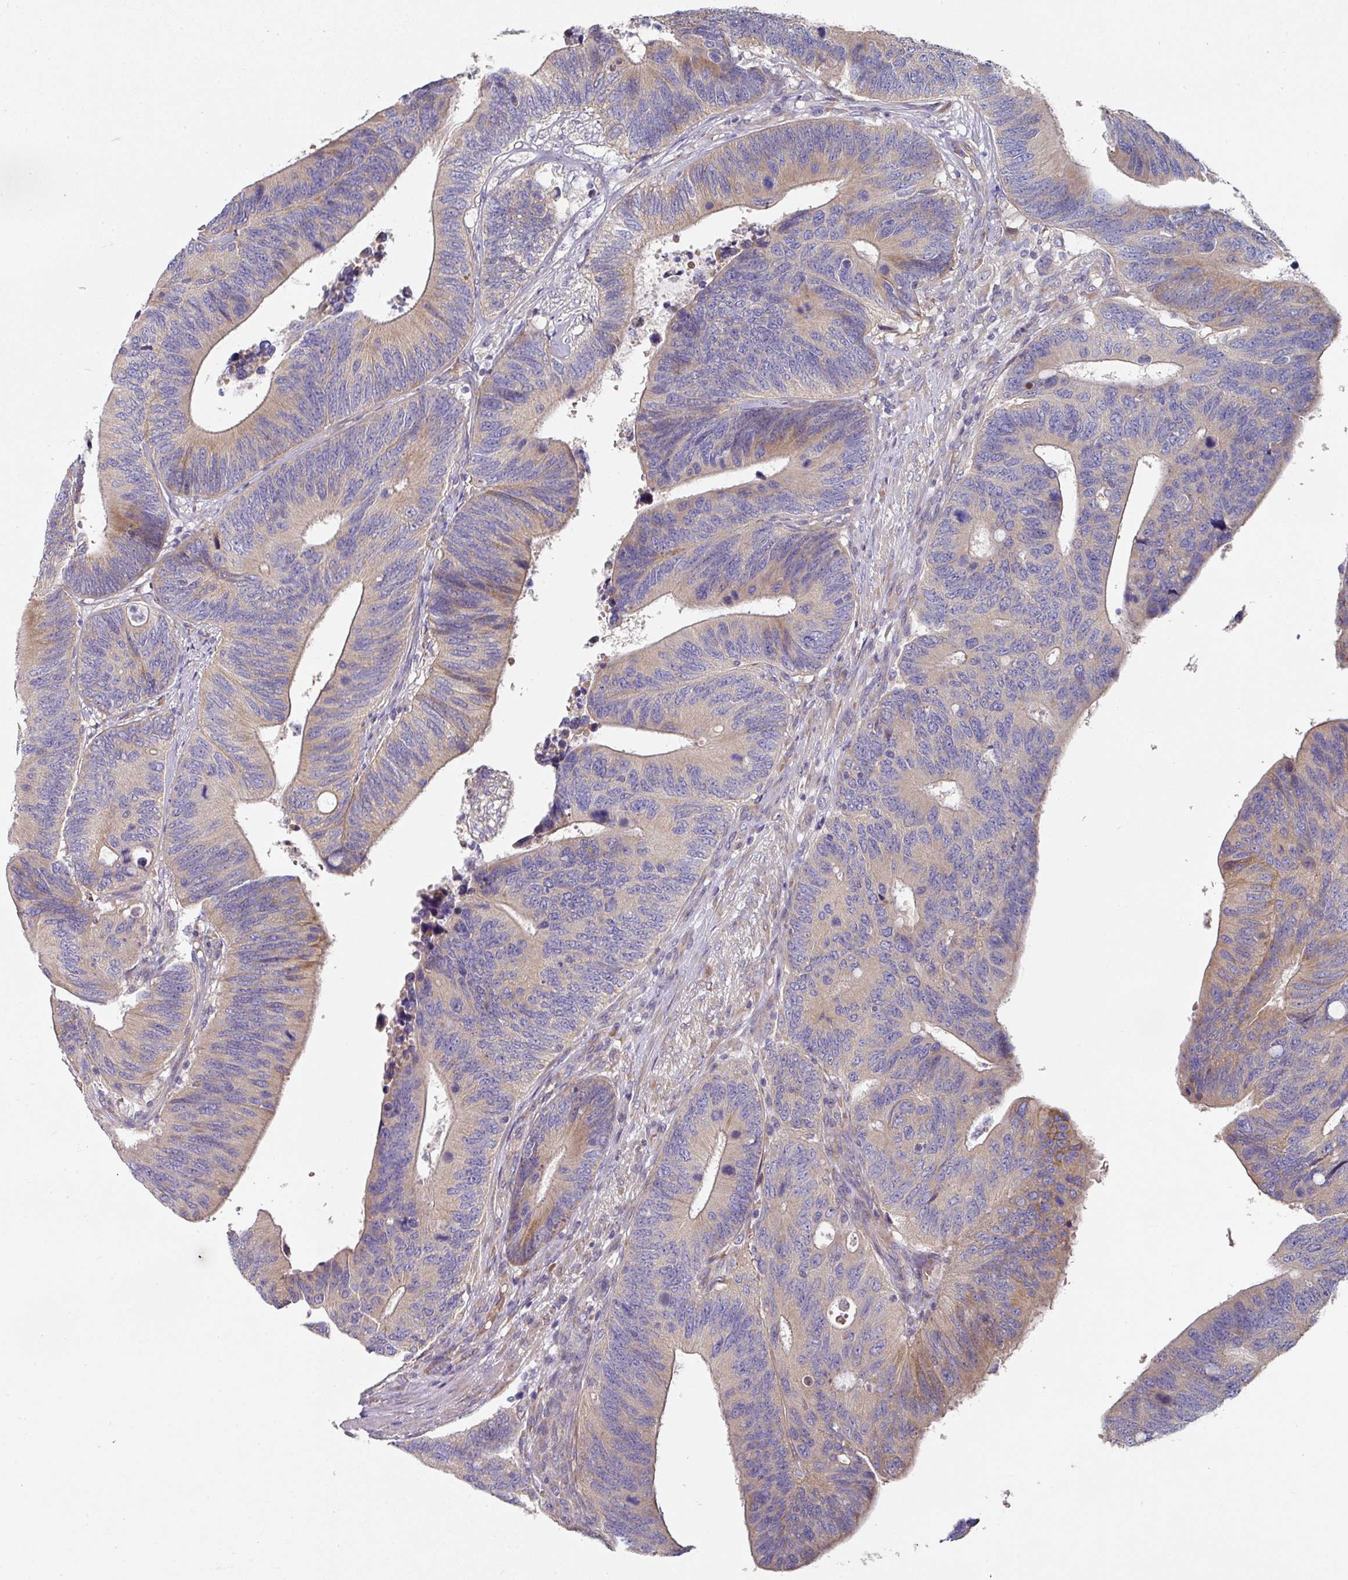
{"staining": {"intensity": "moderate", "quantity": "<25%", "location": "cytoplasmic/membranous"}, "tissue": "colorectal cancer", "cell_type": "Tumor cells", "image_type": "cancer", "snomed": [{"axis": "morphology", "description": "Adenocarcinoma, NOS"}, {"axis": "topography", "description": "Colon"}], "caption": "Colorectal cancer (adenocarcinoma) stained with a brown dye displays moderate cytoplasmic/membranous positive staining in about <25% of tumor cells.", "gene": "PYROXD2", "patient": {"sex": "male", "age": 87}}